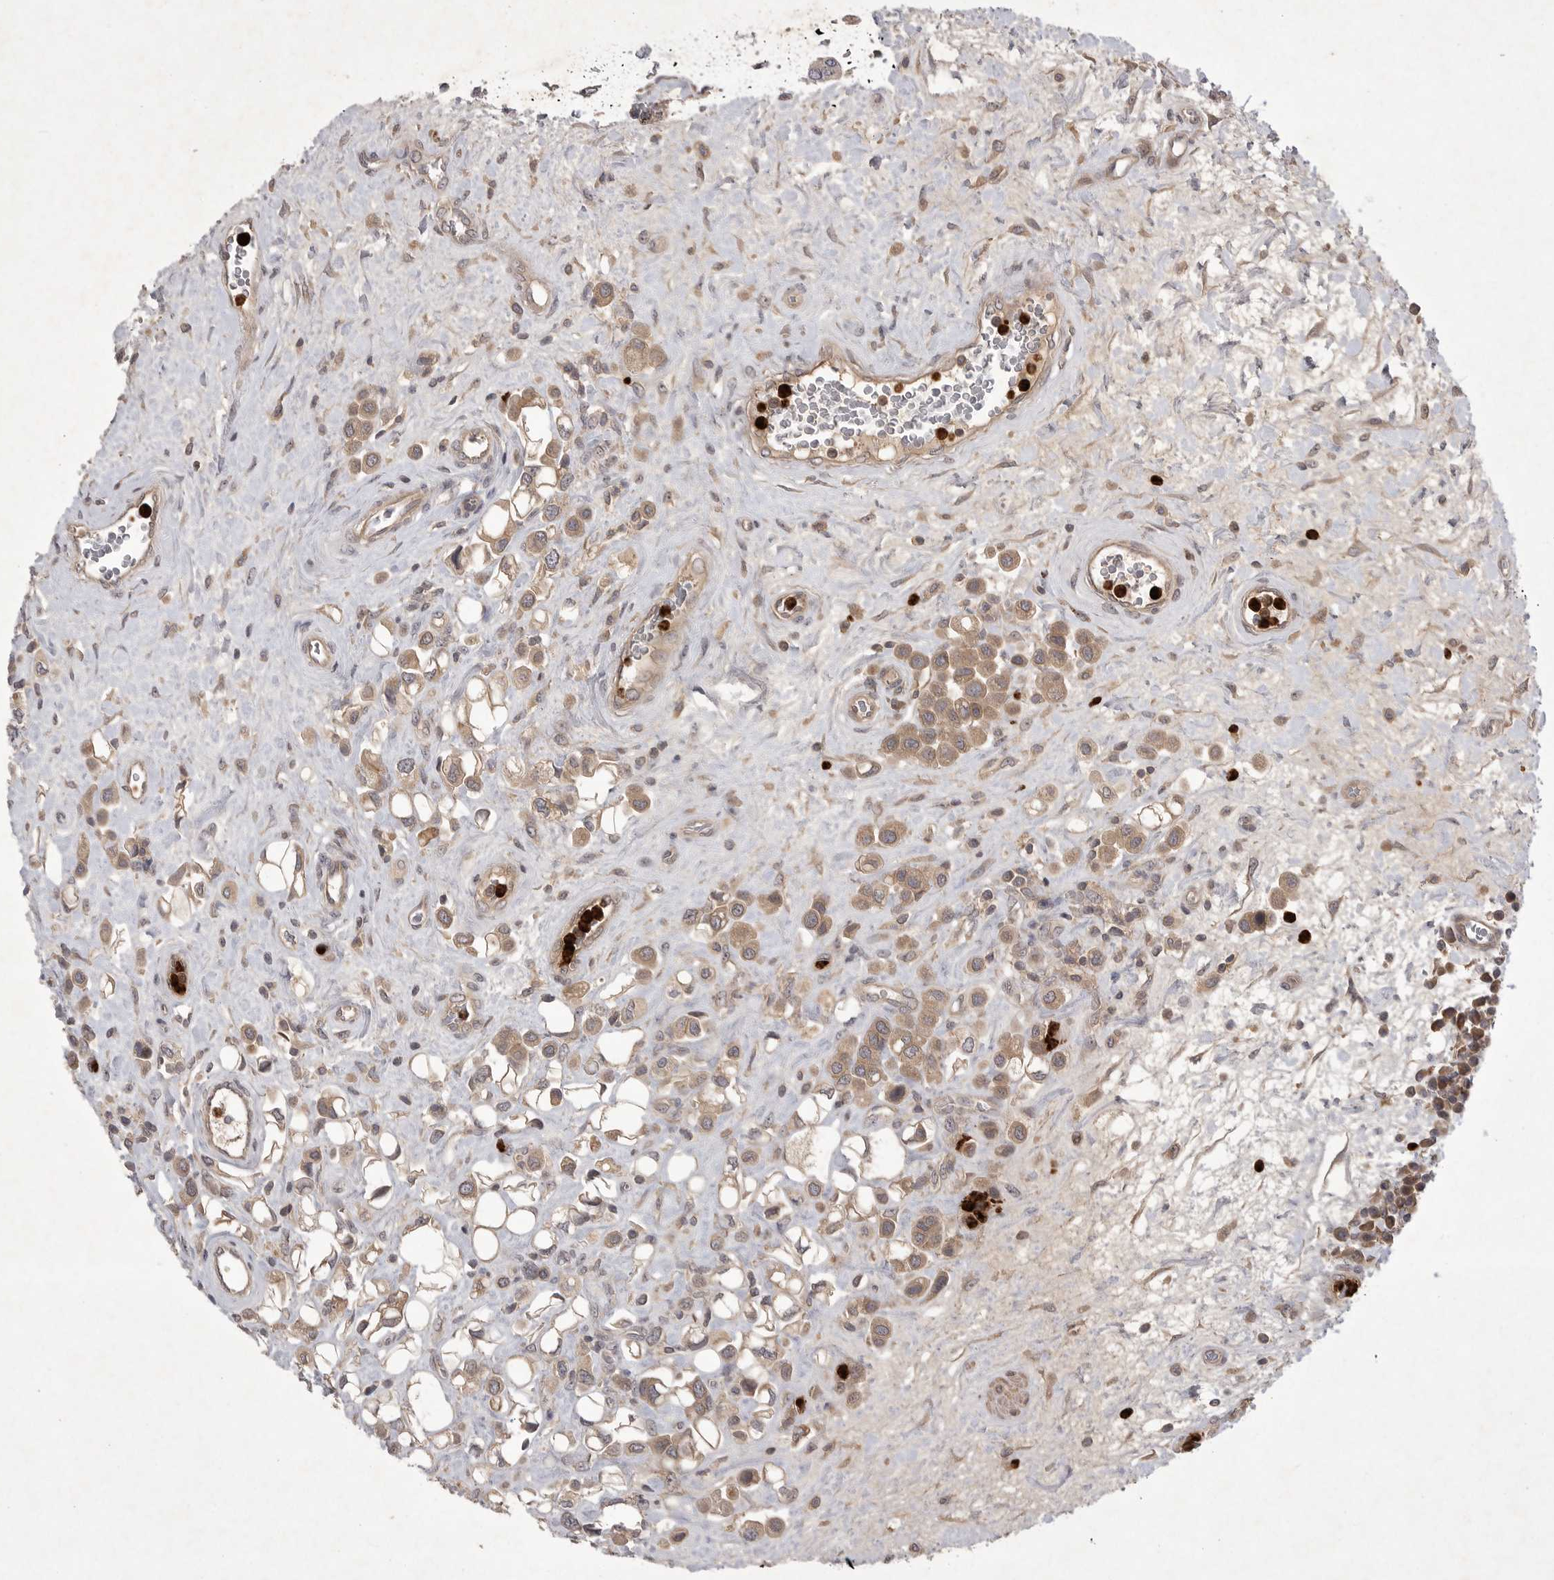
{"staining": {"intensity": "moderate", "quantity": "25%-75%", "location": "cytoplasmic/membranous"}, "tissue": "urothelial cancer", "cell_type": "Tumor cells", "image_type": "cancer", "snomed": [{"axis": "morphology", "description": "Urothelial carcinoma, High grade"}, {"axis": "topography", "description": "Urinary bladder"}], "caption": "Protein positivity by immunohistochemistry (IHC) exhibits moderate cytoplasmic/membranous positivity in about 25%-75% of tumor cells in high-grade urothelial carcinoma.", "gene": "UBE3D", "patient": {"sex": "male", "age": 50}}